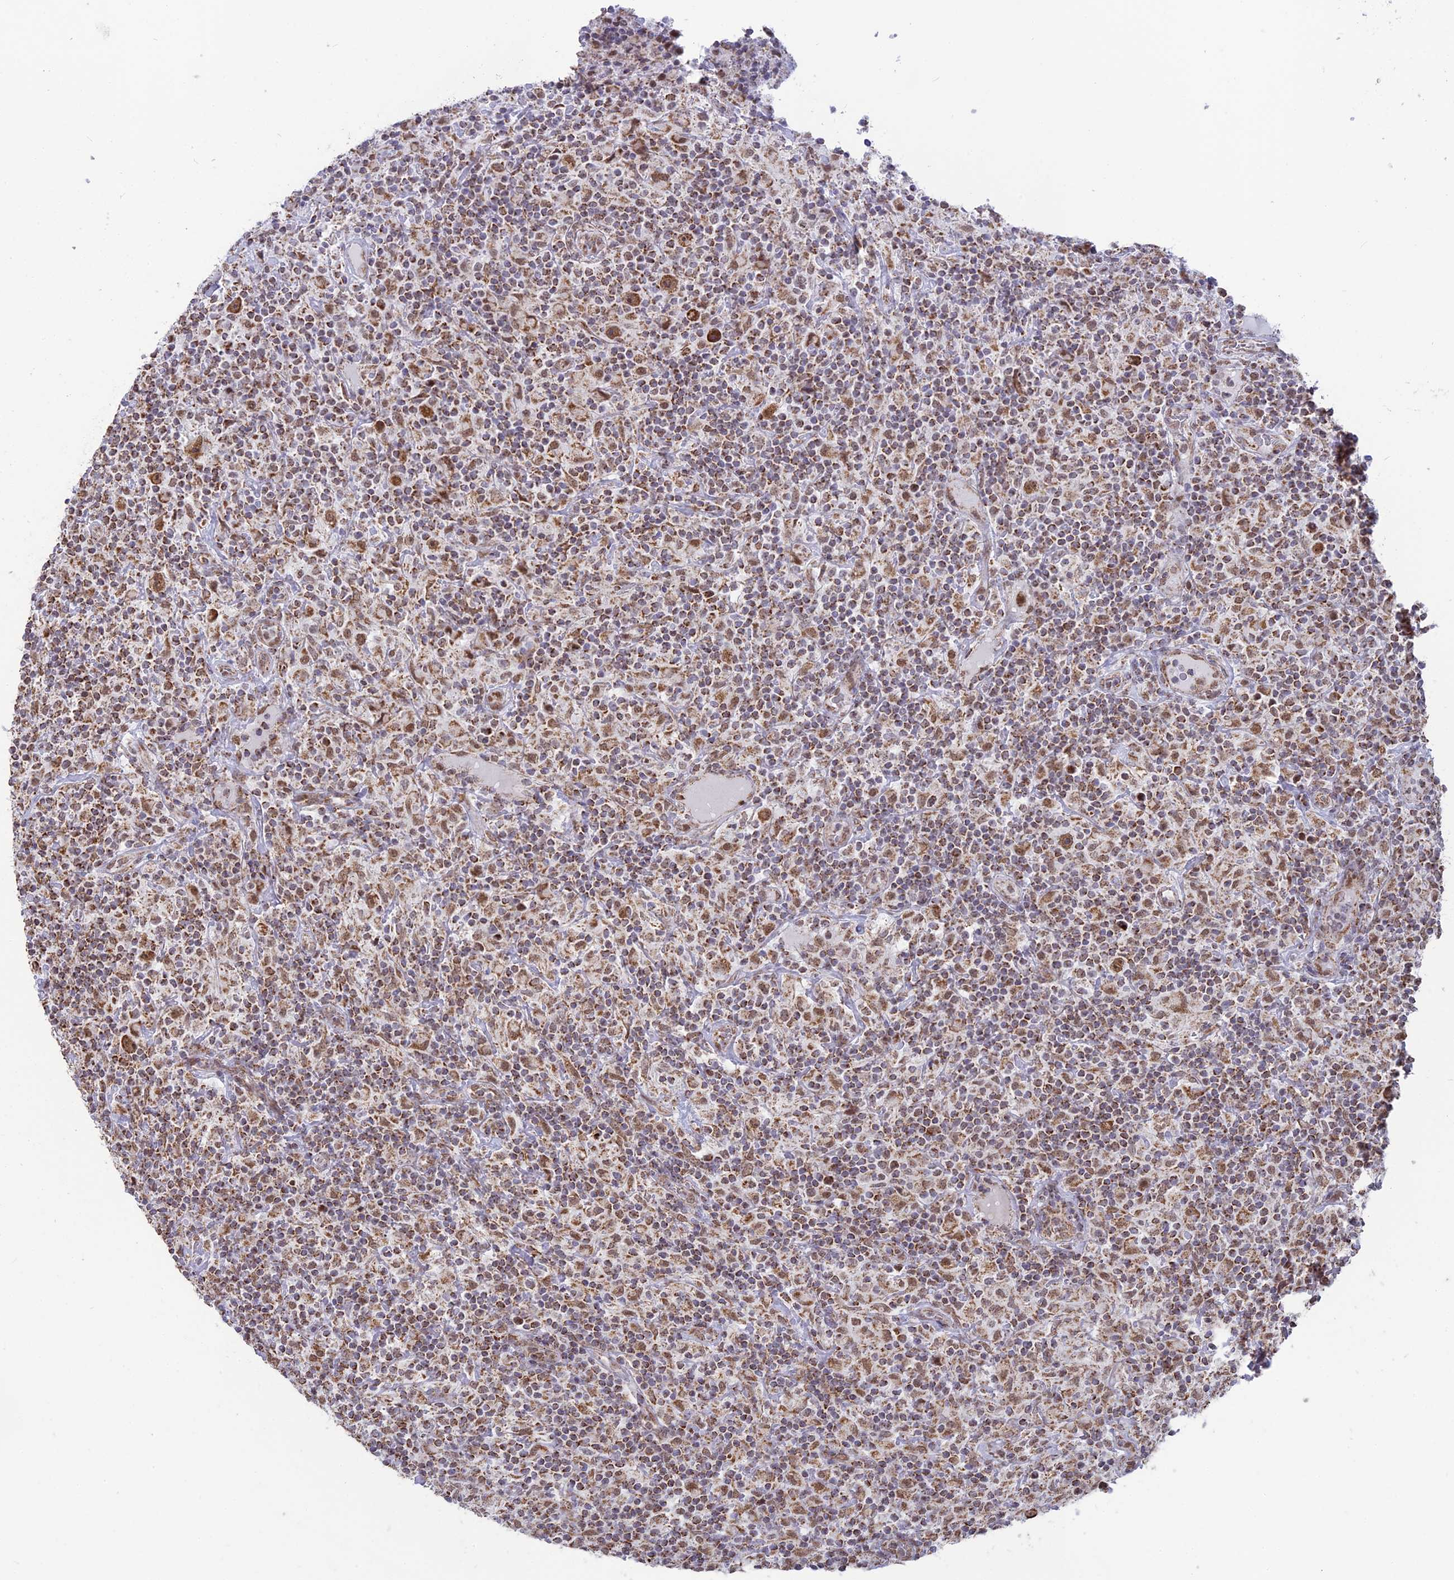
{"staining": {"intensity": "moderate", "quantity": ">75%", "location": "cytoplasmic/membranous,nuclear"}, "tissue": "lymphoma", "cell_type": "Tumor cells", "image_type": "cancer", "snomed": [{"axis": "morphology", "description": "Hodgkin's disease, NOS"}, {"axis": "topography", "description": "Lymph node"}], "caption": "This is an image of IHC staining of Hodgkin's disease, which shows moderate staining in the cytoplasmic/membranous and nuclear of tumor cells.", "gene": "ARHGAP40", "patient": {"sex": "male", "age": 70}}